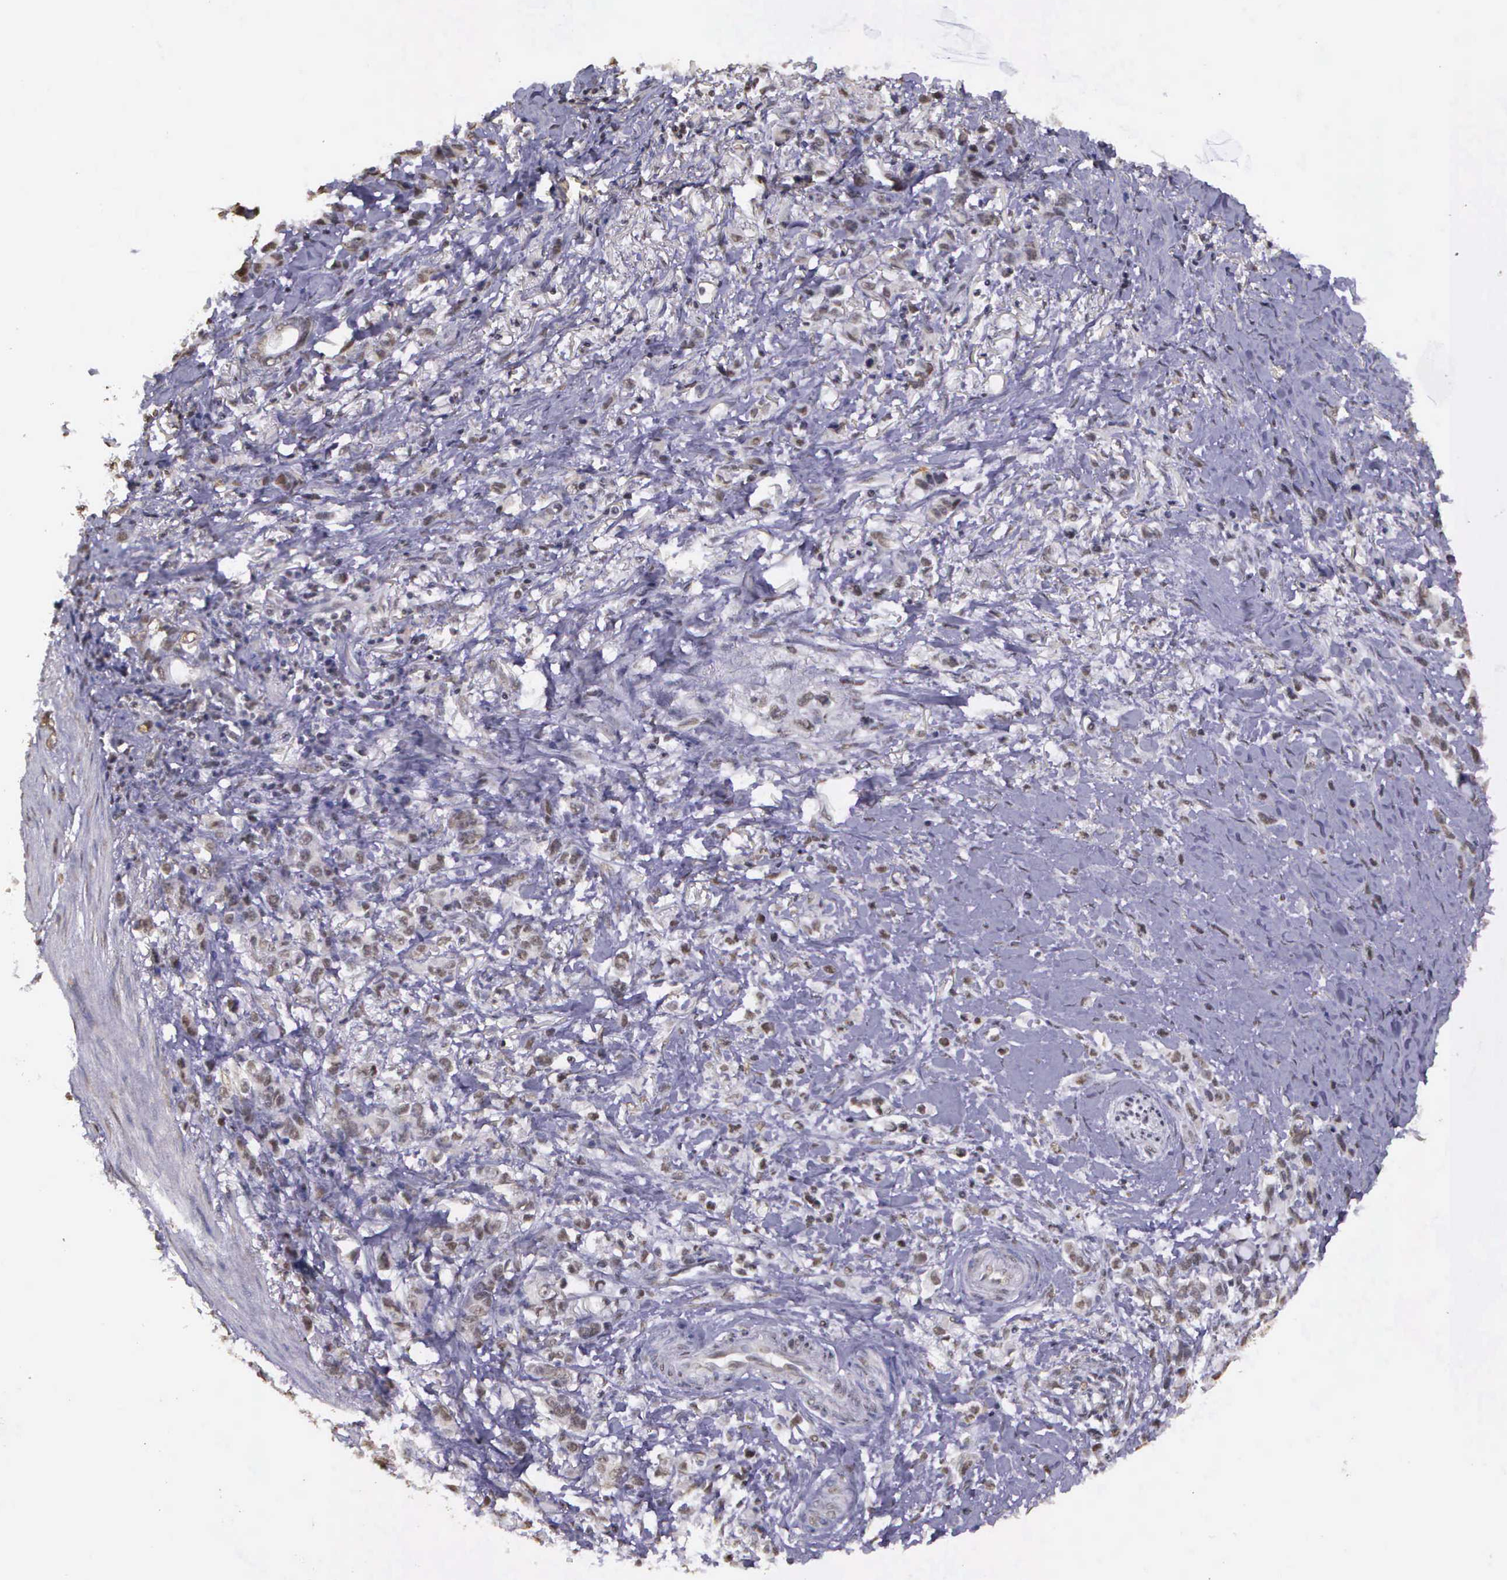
{"staining": {"intensity": "negative", "quantity": "none", "location": "none"}, "tissue": "stomach cancer", "cell_type": "Tumor cells", "image_type": "cancer", "snomed": [{"axis": "morphology", "description": "Adenocarcinoma, NOS"}, {"axis": "topography", "description": "Stomach"}], "caption": "Immunohistochemistry (IHC) of stomach cancer shows no positivity in tumor cells.", "gene": "ARMCX5", "patient": {"sex": "male", "age": 78}}